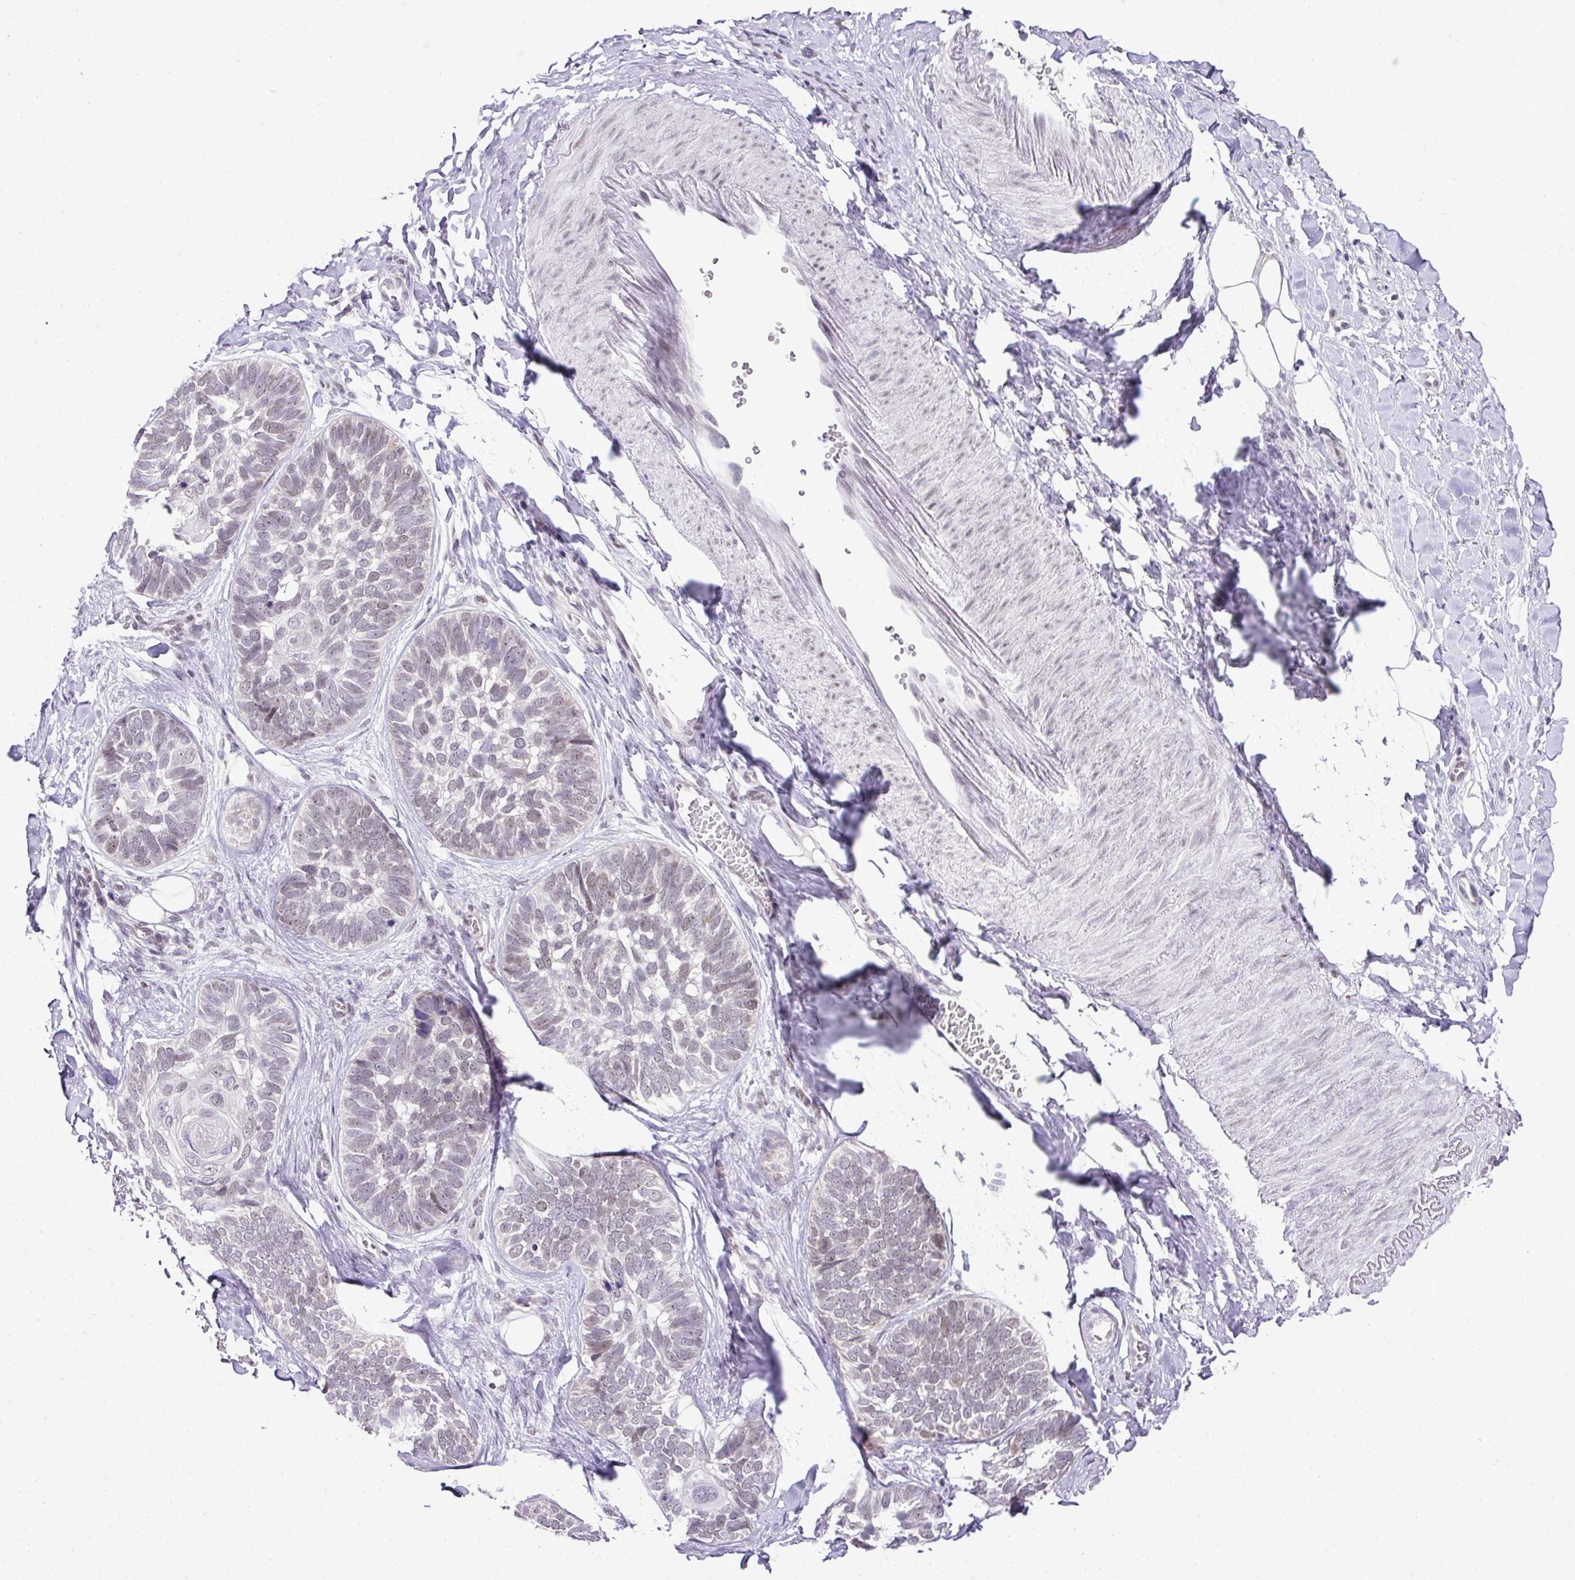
{"staining": {"intensity": "weak", "quantity": "<25%", "location": "nuclear"}, "tissue": "skin cancer", "cell_type": "Tumor cells", "image_type": "cancer", "snomed": [{"axis": "morphology", "description": "Basal cell carcinoma"}, {"axis": "topography", "description": "Skin"}], "caption": "This is an immunohistochemistry (IHC) micrograph of basal cell carcinoma (skin). There is no expression in tumor cells.", "gene": "FAM32A", "patient": {"sex": "male", "age": 62}}